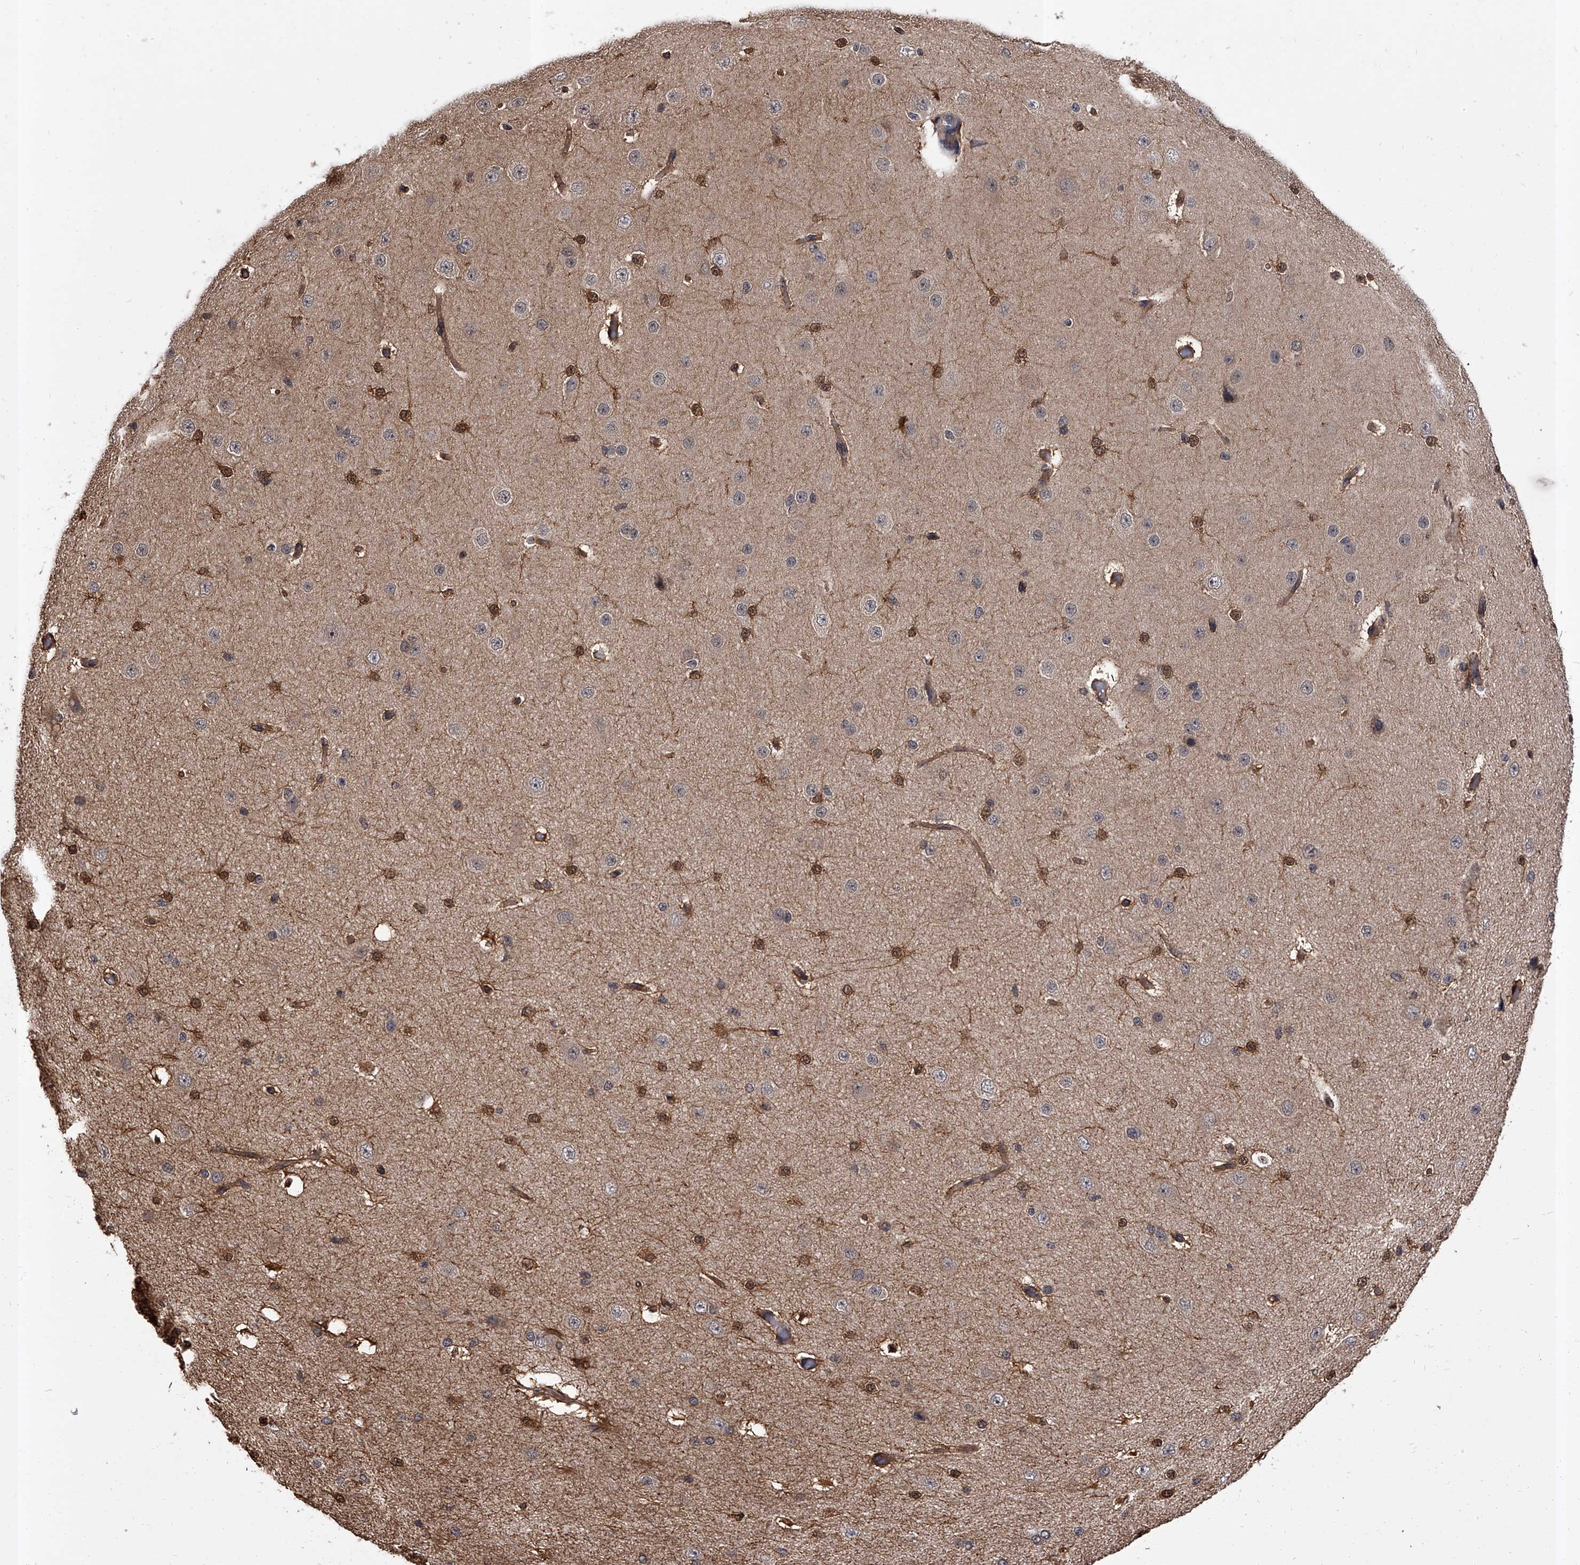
{"staining": {"intensity": "weak", "quantity": "25%-75%", "location": "cytoplasmic/membranous"}, "tissue": "cerebral cortex", "cell_type": "Endothelial cells", "image_type": "normal", "snomed": [{"axis": "morphology", "description": "Normal tissue, NOS"}, {"axis": "morphology", "description": "Developmental malformation"}, {"axis": "topography", "description": "Cerebral cortex"}], "caption": "Unremarkable cerebral cortex demonstrates weak cytoplasmic/membranous positivity in approximately 25%-75% of endothelial cells (Stains: DAB in brown, nuclei in blue, Microscopy: brightfield microscopy at high magnification)..", "gene": "SLC18B1", "patient": {"sex": "female", "age": 30}}